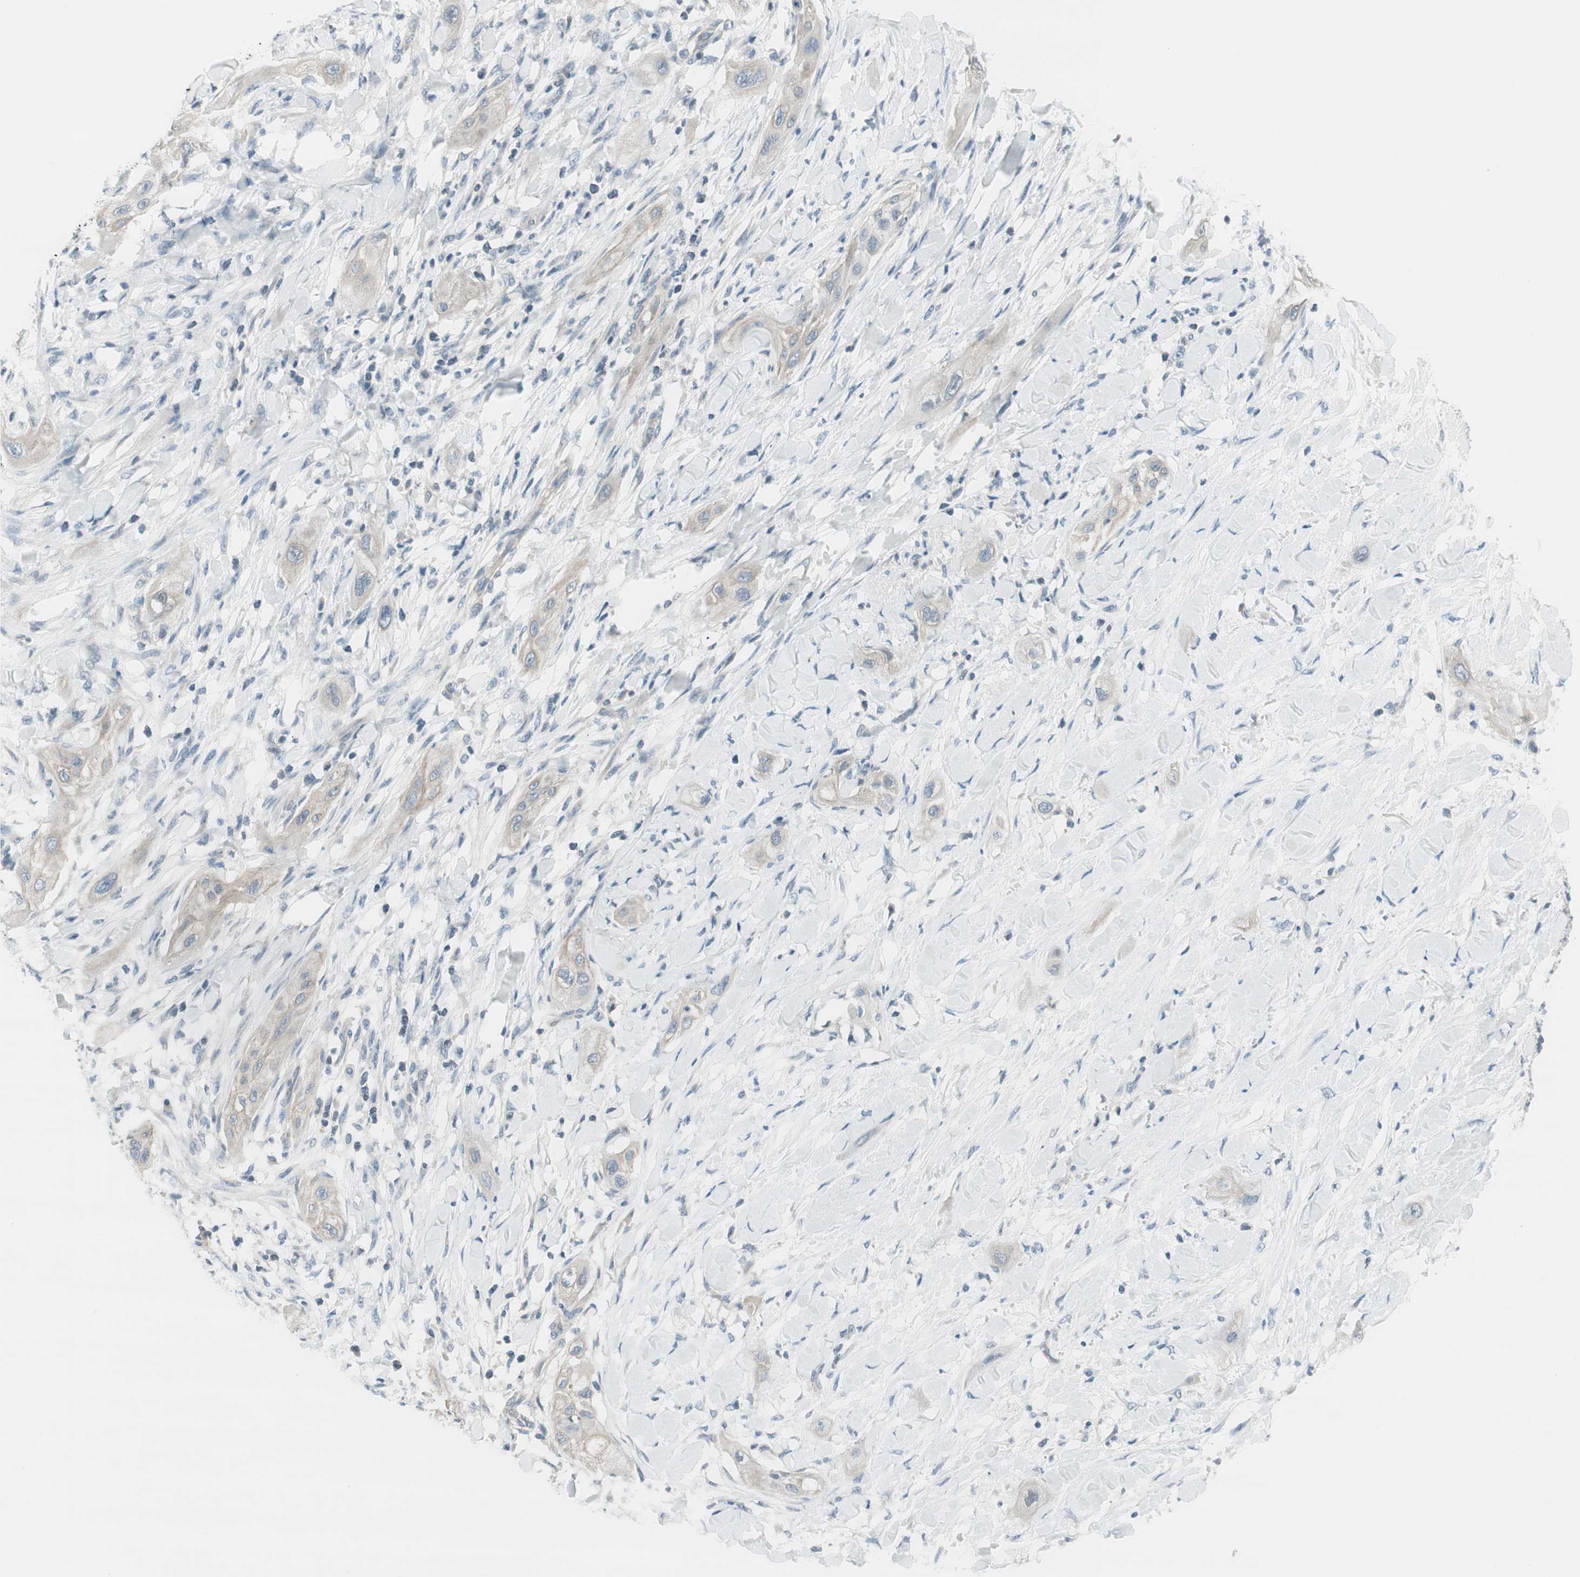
{"staining": {"intensity": "weak", "quantity": ">75%", "location": "cytoplasmic/membranous"}, "tissue": "lung cancer", "cell_type": "Tumor cells", "image_type": "cancer", "snomed": [{"axis": "morphology", "description": "Squamous cell carcinoma, NOS"}, {"axis": "topography", "description": "Lung"}], "caption": "Protein expression by immunohistochemistry exhibits weak cytoplasmic/membranous positivity in approximately >75% of tumor cells in lung cancer.", "gene": "EVA1A", "patient": {"sex": "female", "age": 47}}